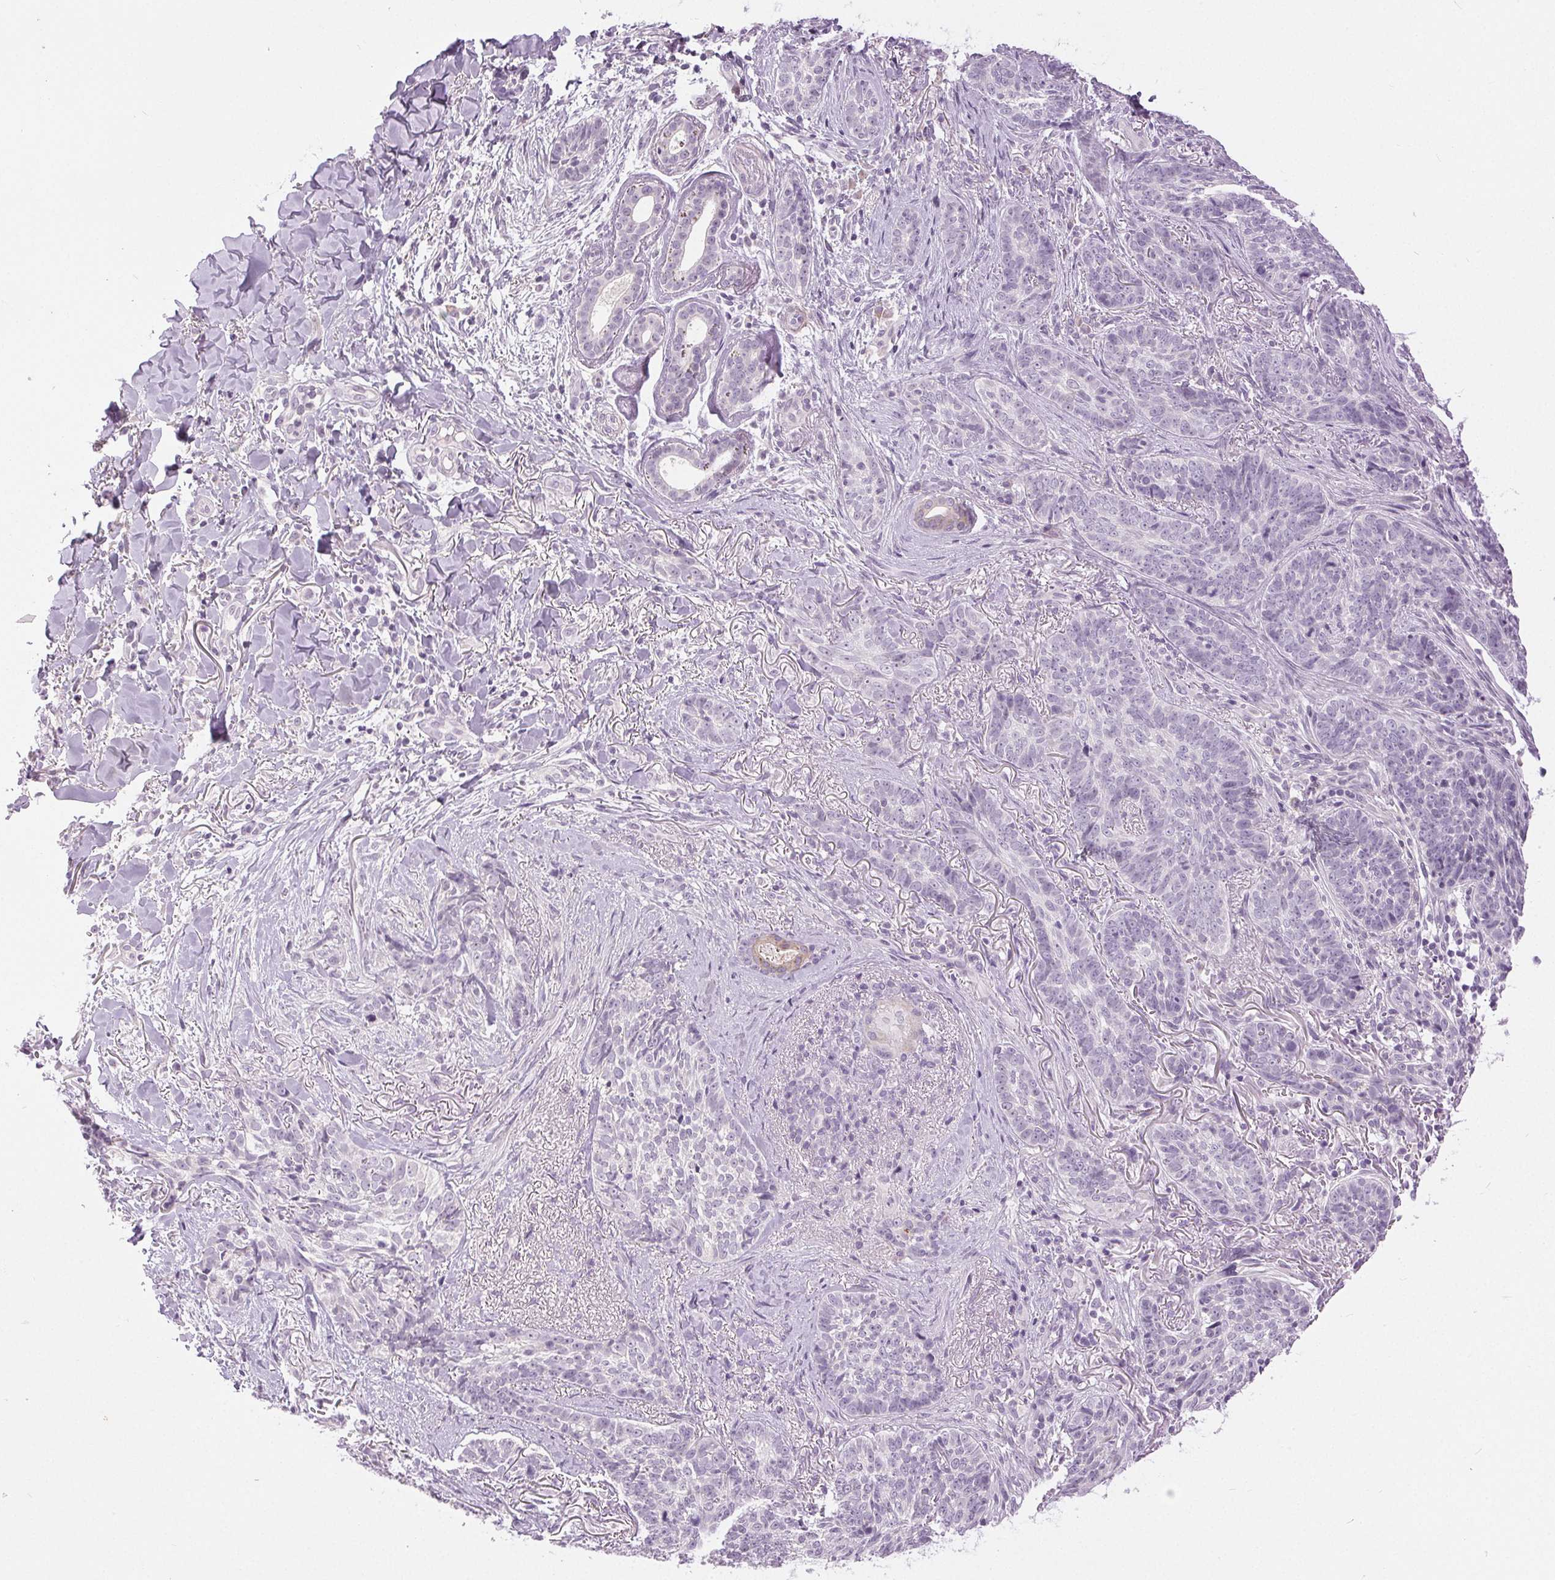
{"staining": {"intensity": "negative", "quantity": "none", "location": "none"}, "tissue": "skin cancer", "cell_type": "Tumor cells", "image_type": "cancer", "snomed": [{"axis": "morphology", "description": "Basal cell carcinoma"}, {"axis": "topography", "description": "Skin"}, {"axis": "topography", "description": "Skin of face"}], "caption": "Tumor cells are negative for protein expression in human basal cell carcinoma (skin).", "gene": "DSG3", "patient": {"sex": "male", "age": 88}}